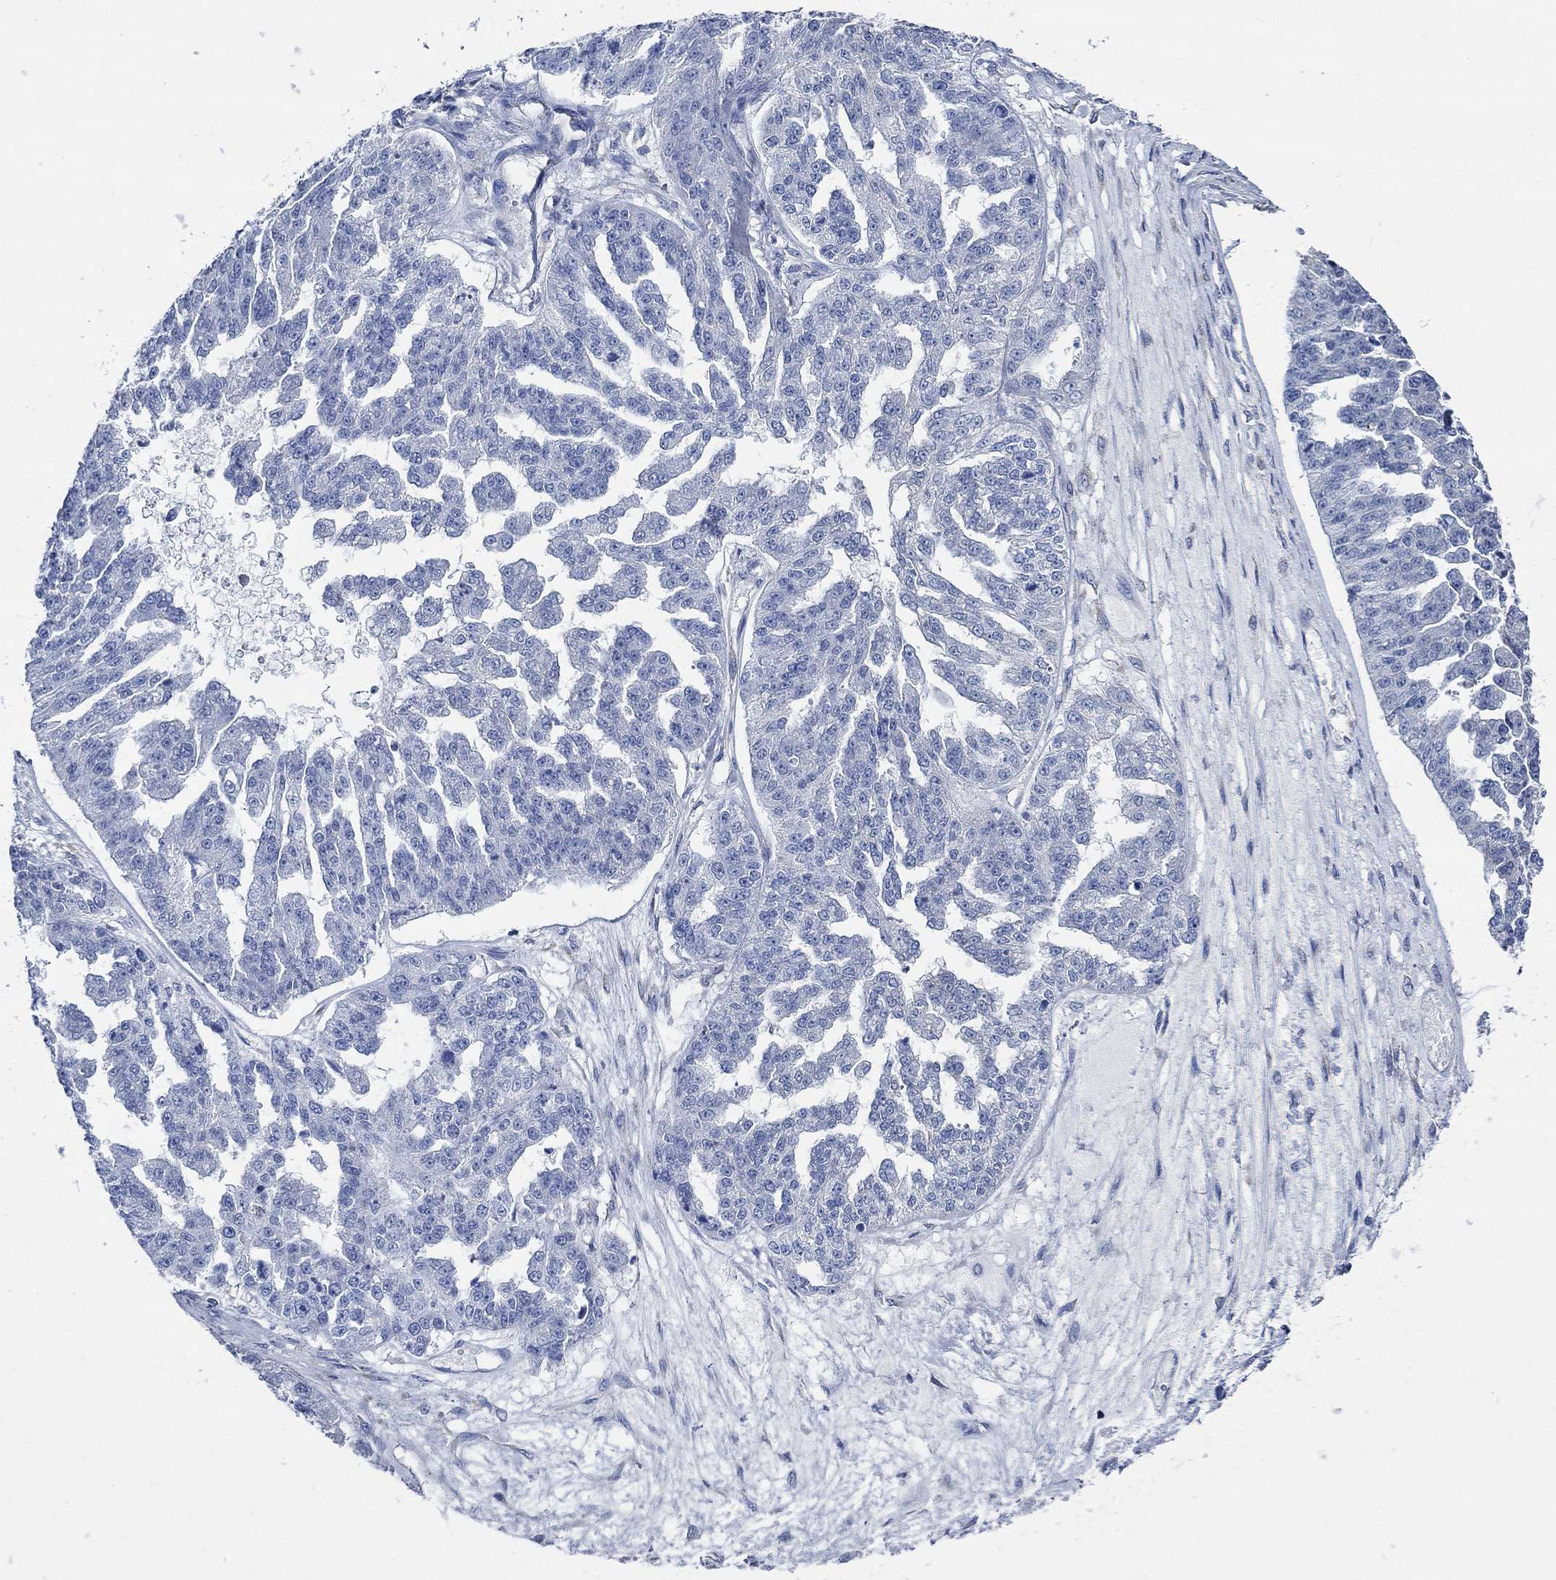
{"staining": {"intensity": "negative", "quantity": "none", "location": "none"}, "tissue": "ovarian cancer", "cell_type": "Tumor cells", "image_type": "cancer", "snomed": [{"axis": "morphology", "description": "Cystadenocarcinoma, serous, NOS"}, {"axis": "topography", "description": "Ovary"}], "caption": "IHC of human serous cystadenocarcinoma (ovarian) exhibits no staining in tumor cells.", "gene": "HECW2", "patient": {"sex": "female", "age": 58}}